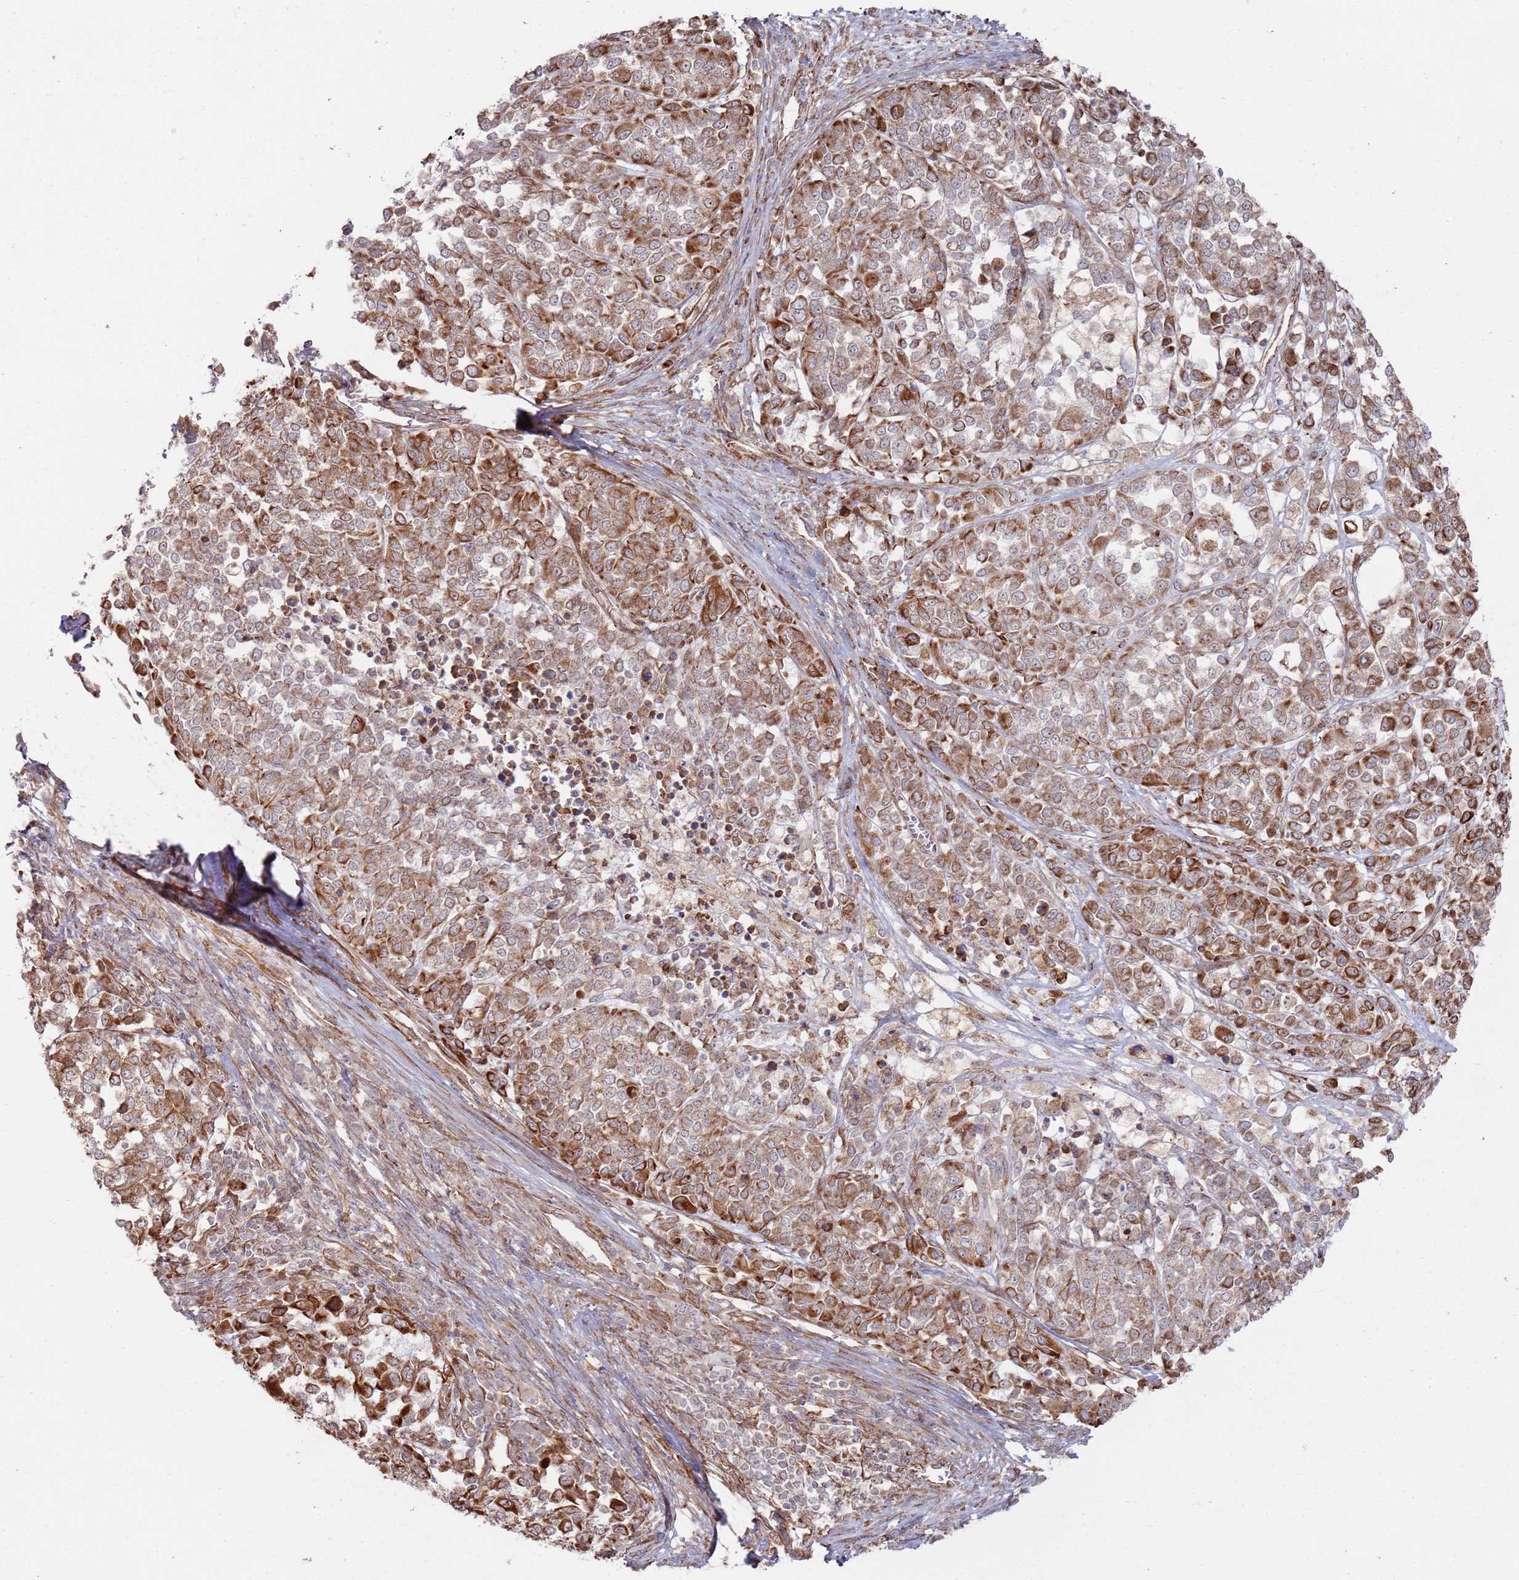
{"staining": {"intensity": "moderate", "quantity": ">75%", "location": "cytoplasmic/membranous"}, "tissue": "melanoma", "cell_type": "Tumor cells", "image_type": "cancer", "snomed": [{"axis": "morphology", "description": "Malignant melanoma, Metastatic site"}, {"axis": "topography", "description": "Lymph node"}], "caption": "Protein staining shows moderate cytoplasmic/membranous staining in approximately >75% of tumor cells in malignant melanoma (metastatic site).", "gene": "PHF21A", "patient": {"sex": "male", "age": 44}}